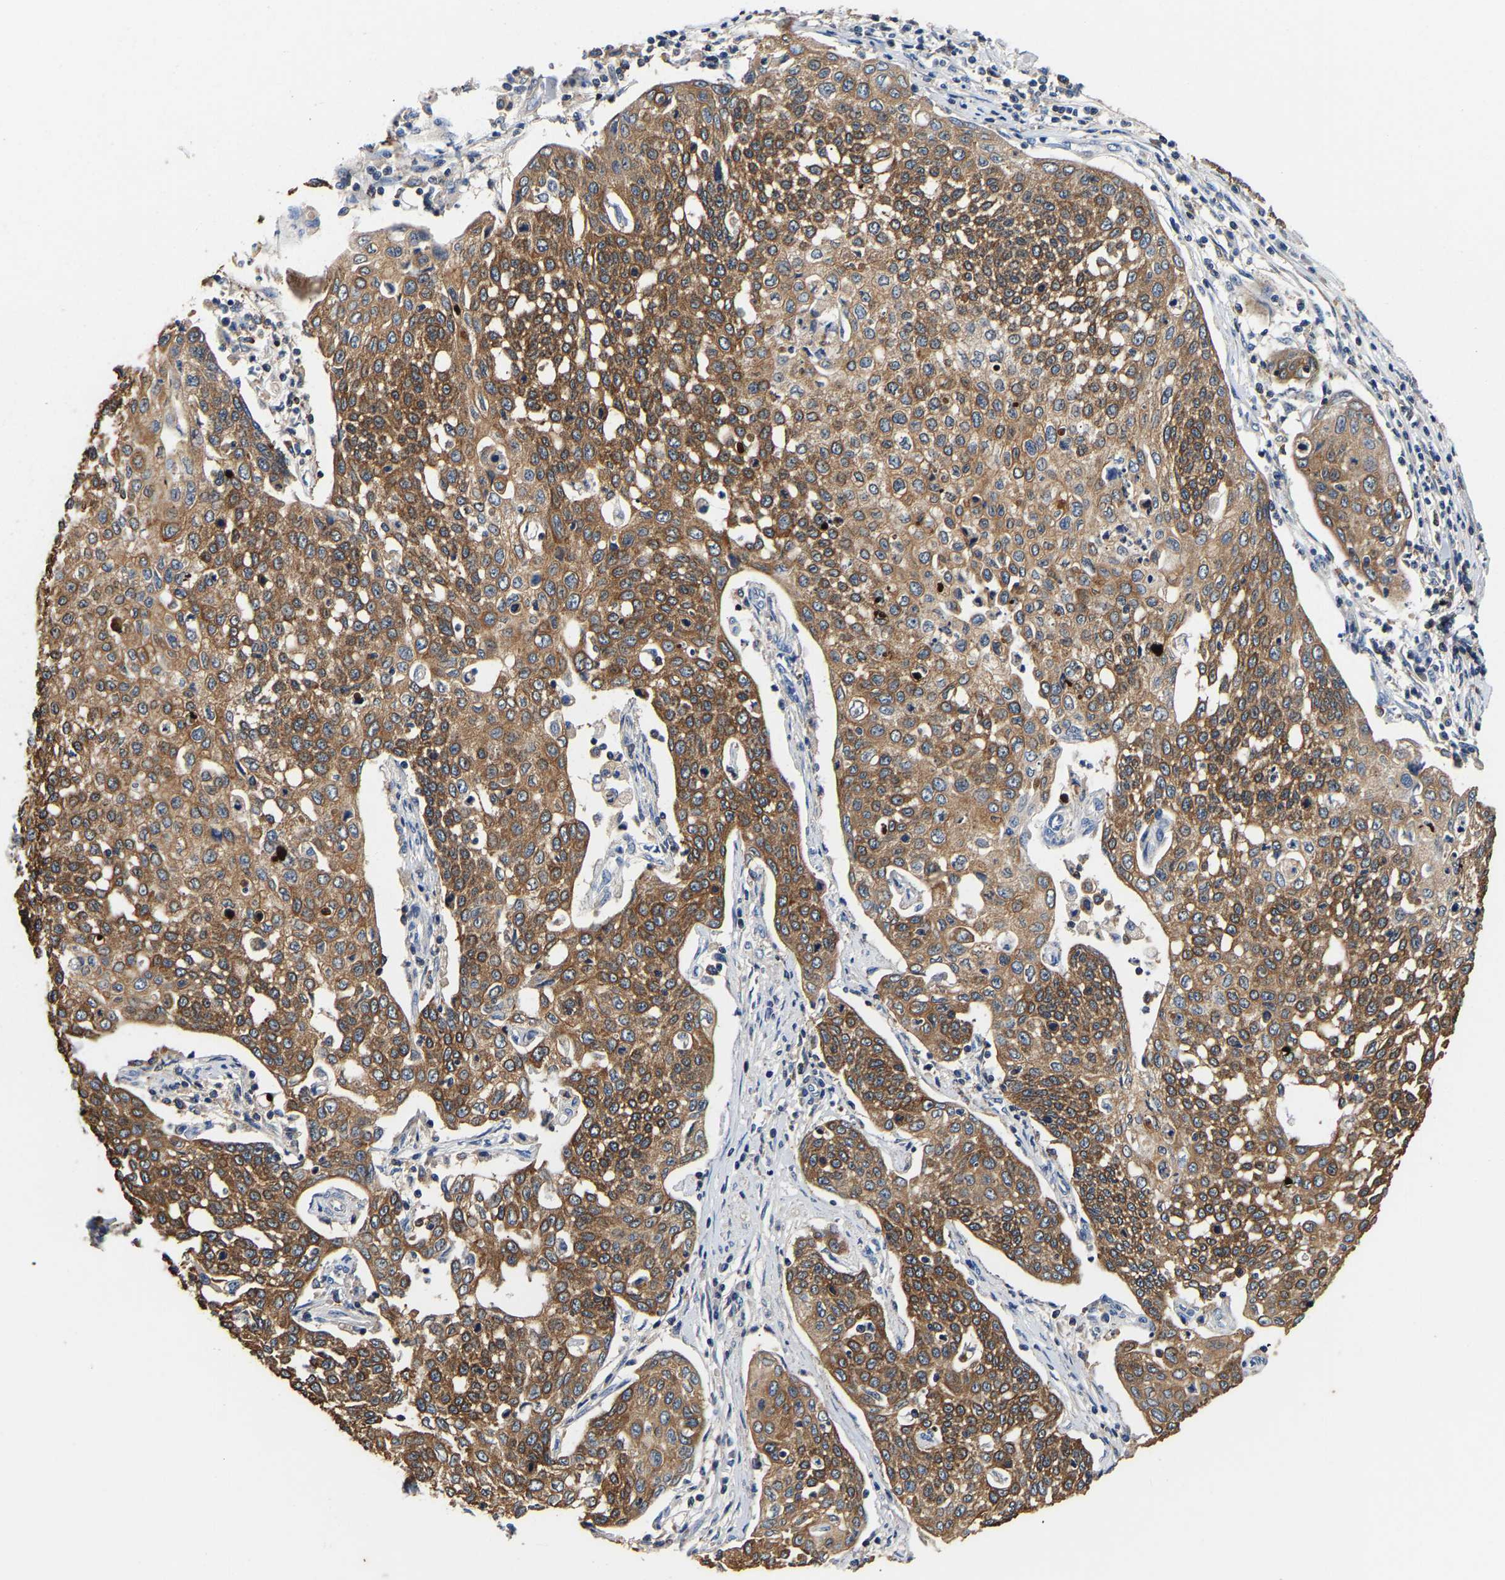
{"staining": {"intensity": "moderate", "quantity": ">75%", "location": "cytoplasmic/membranous"}, "tissue": "cervical cancer", "cell_type": "Tumor cells", "image_type": "cancer", "snomed": [{"axis": "morphology", "description": "Squamous cell carcinoma, NOS"}, {"axis": "topography", "description": "Cervix"}], "caption": "High-power microscopy captured an immunohistochemistry (IHC) image of cervical cancer (squamous cell carcinoma), revealing moderate cytoplasmic/membranous positivity in about >75% of tumor cells.", "gene": "LRBA", "patient": {"sex": "female", "age": 34}}